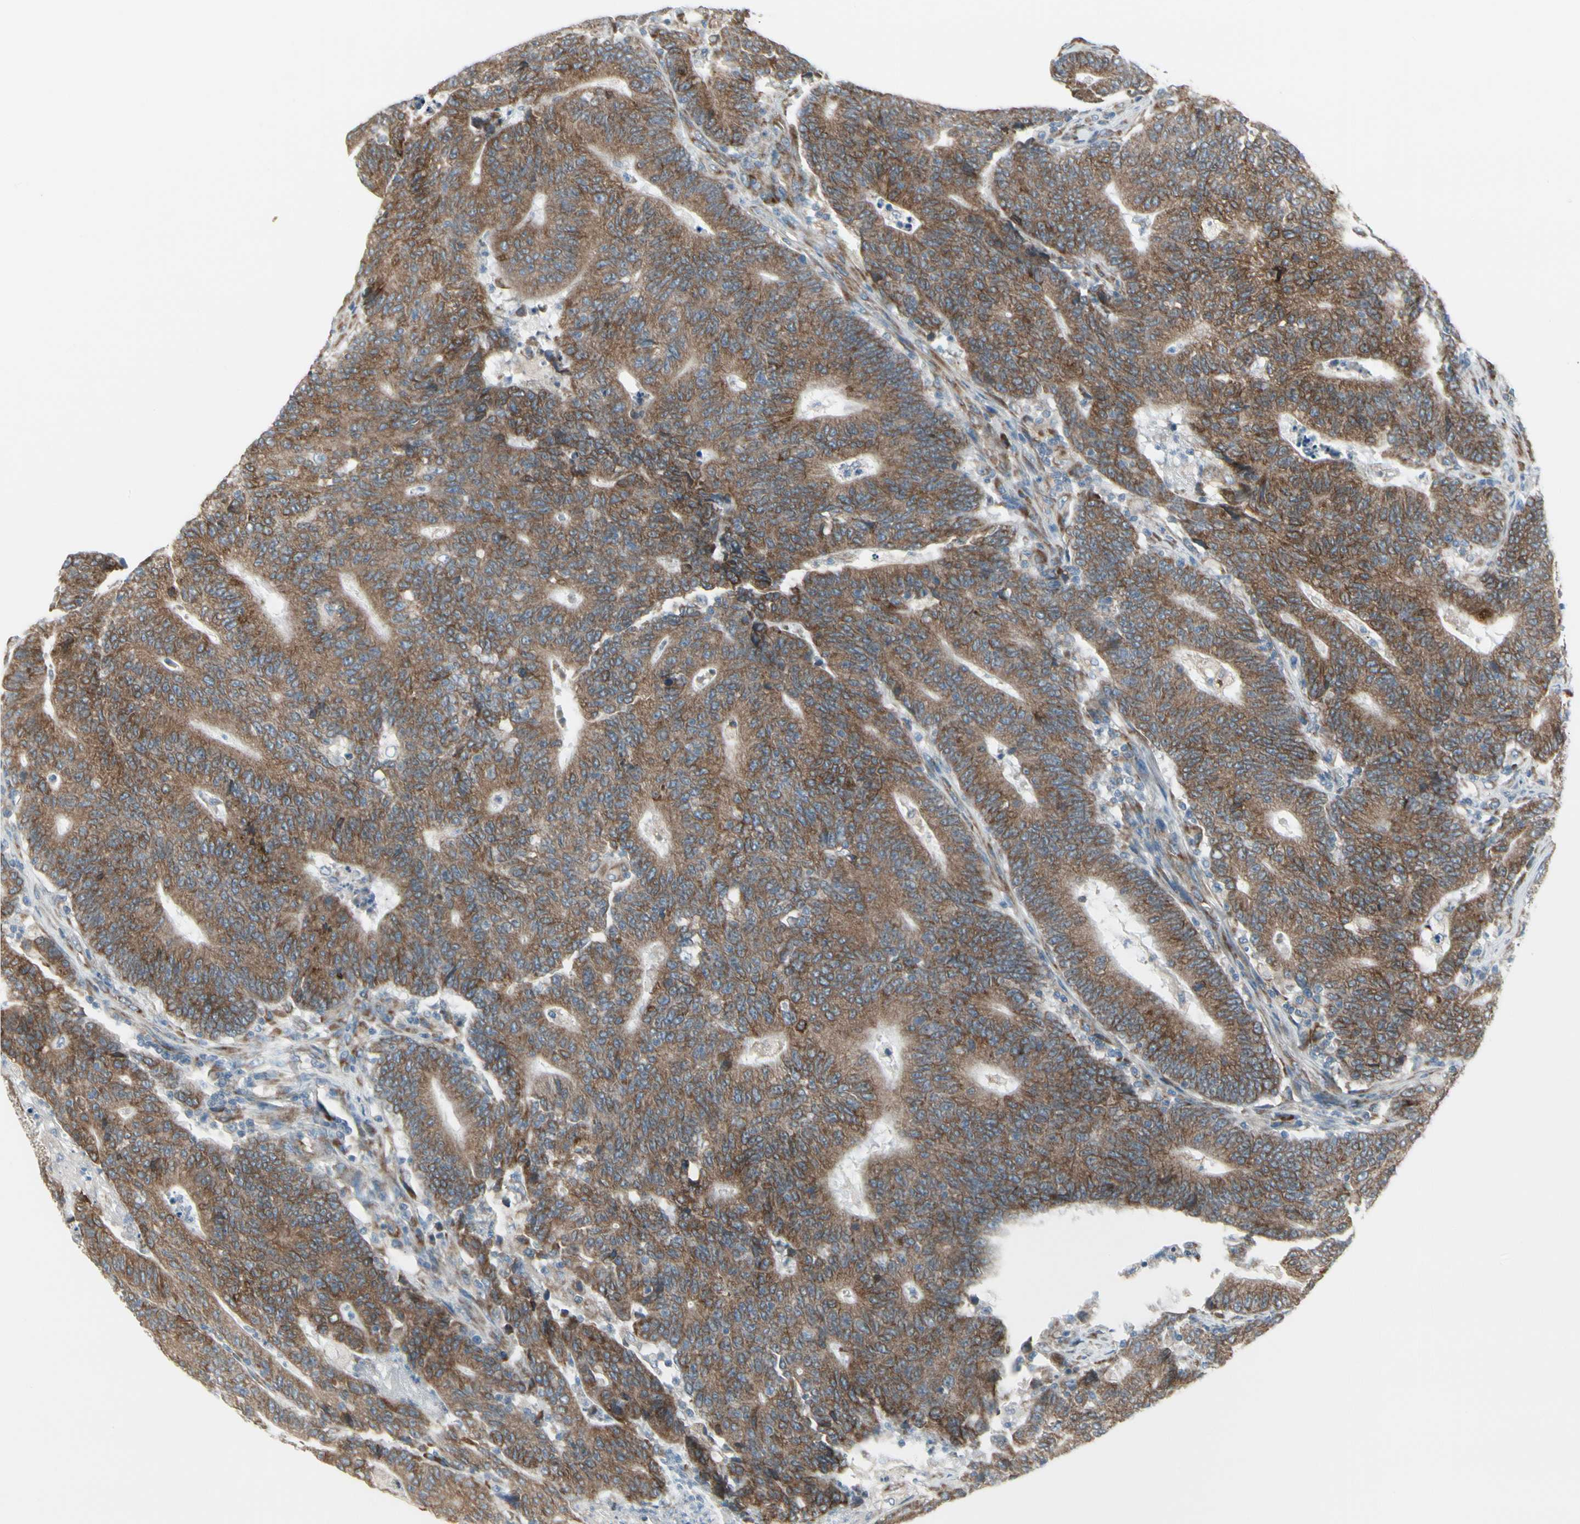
{"staining": {"intensity": "moderate", "quantity": ">75%", "location": "cytoplasmic/membranous"}, "tissue": "colorectal cancer", "cell_type": "Tumor cells", "image_type": "cancer", "snomed": [{"axis": "morphology", "description": "Normal tissue, NOS"}, {"axis": "morphology", "description": "Adenocarcinoma, NOS"}, {"axis": "topography", "description": "Colon"}], "caption": "Colorectal cancer stained with a protein marker exhibits moderate staining in tumor cells.", "gene": "FNDC3A", "patient": {"sex": "female", "age": 75}}